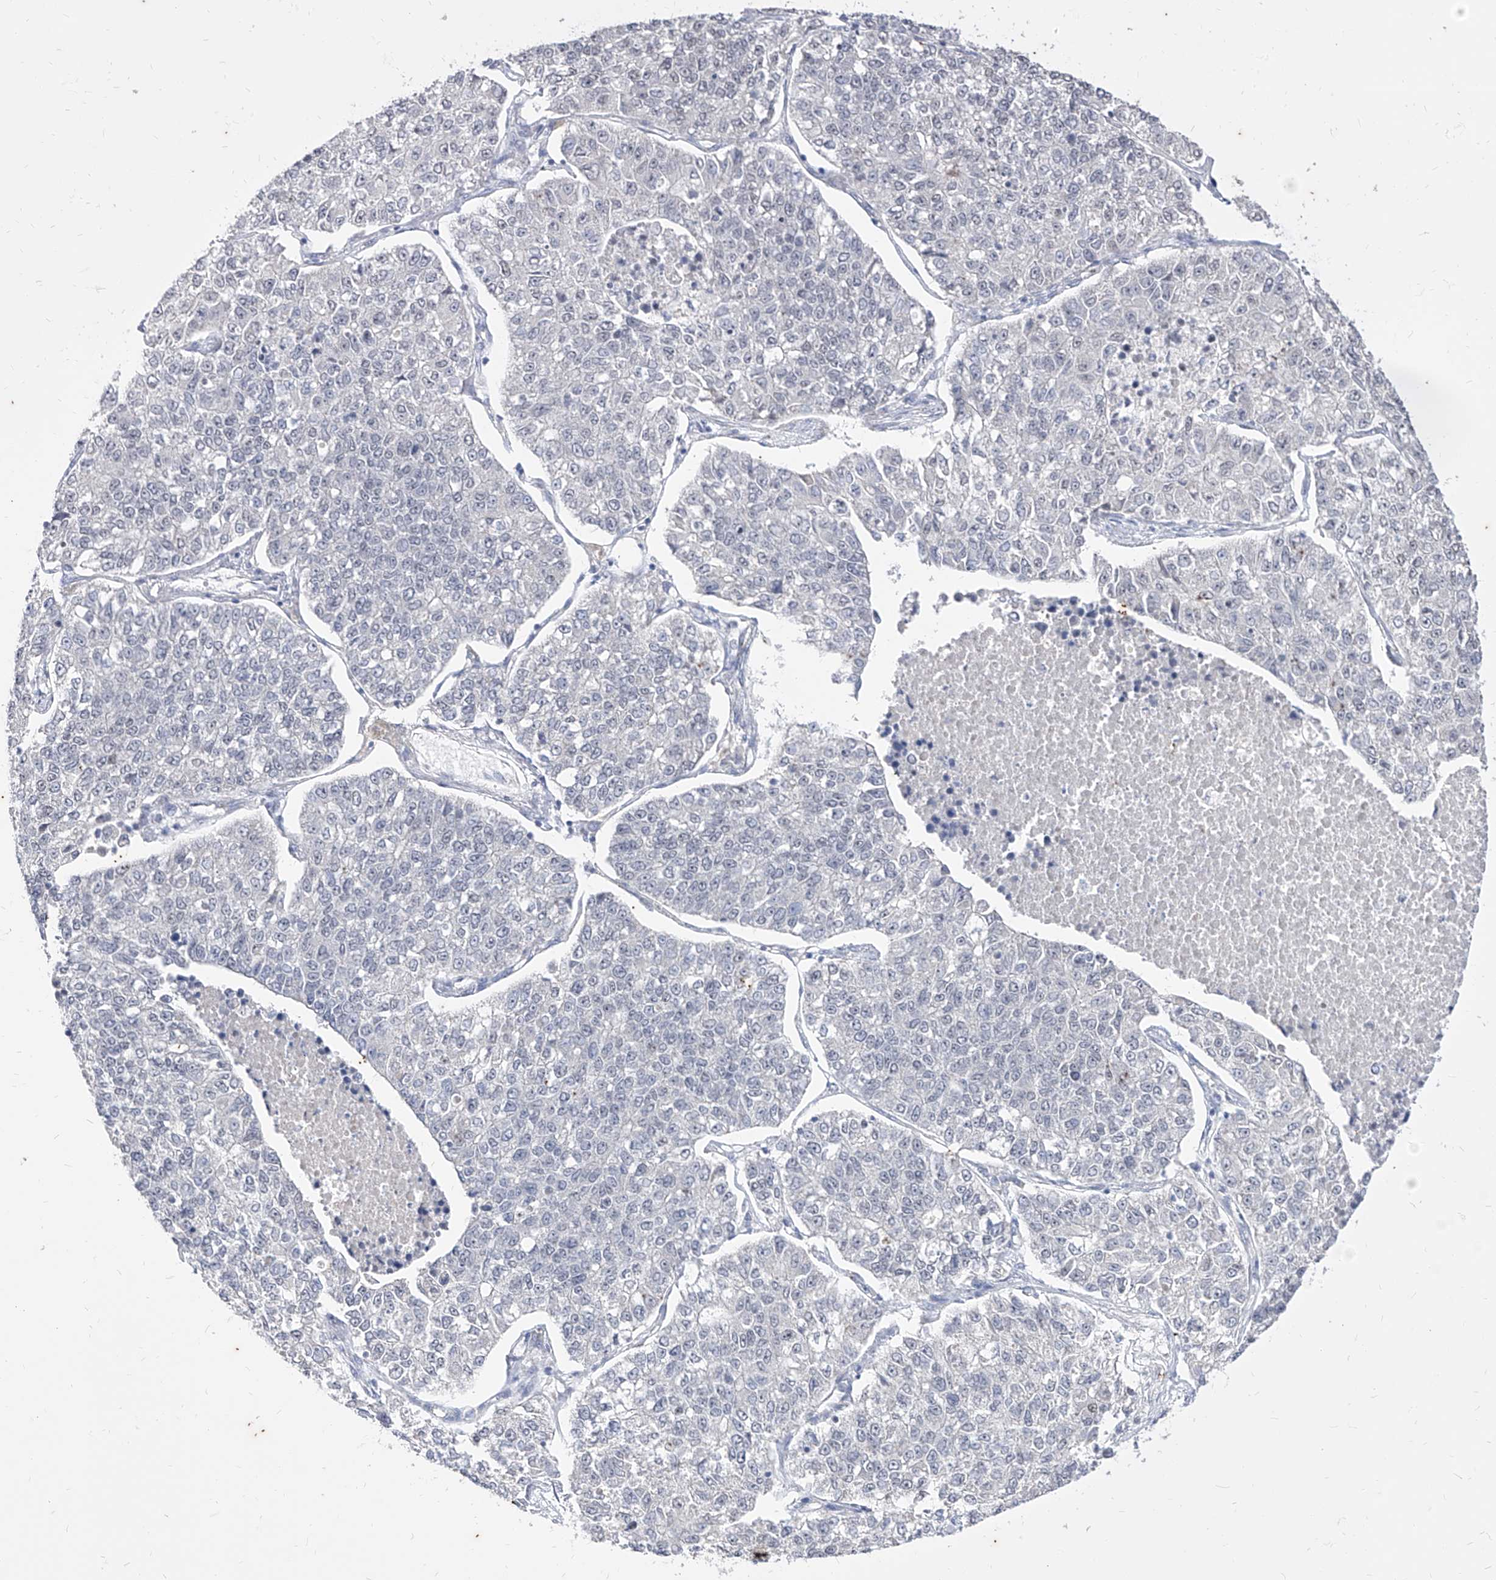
{"staining": {"intensity": "negative", "quantity": "none", "location": "none"}, "tissue": "lung cancer", "cell_type": "Tumor cells", "image_type": "cancer", "snomed": [{"axis": "morphology", "description": "Adenocarcinoma, NOS"}, {"axis": "topography", "description": "Lung"}], "caption": "DAB (3,3'-diaminobenzidine) immunohistochemical staining of human lung cancer (adenocarcinoma) shows no significant expression in tumor cells.", "gene": "PHF20L1", "patient": {"sex": "male", "age": 49}}